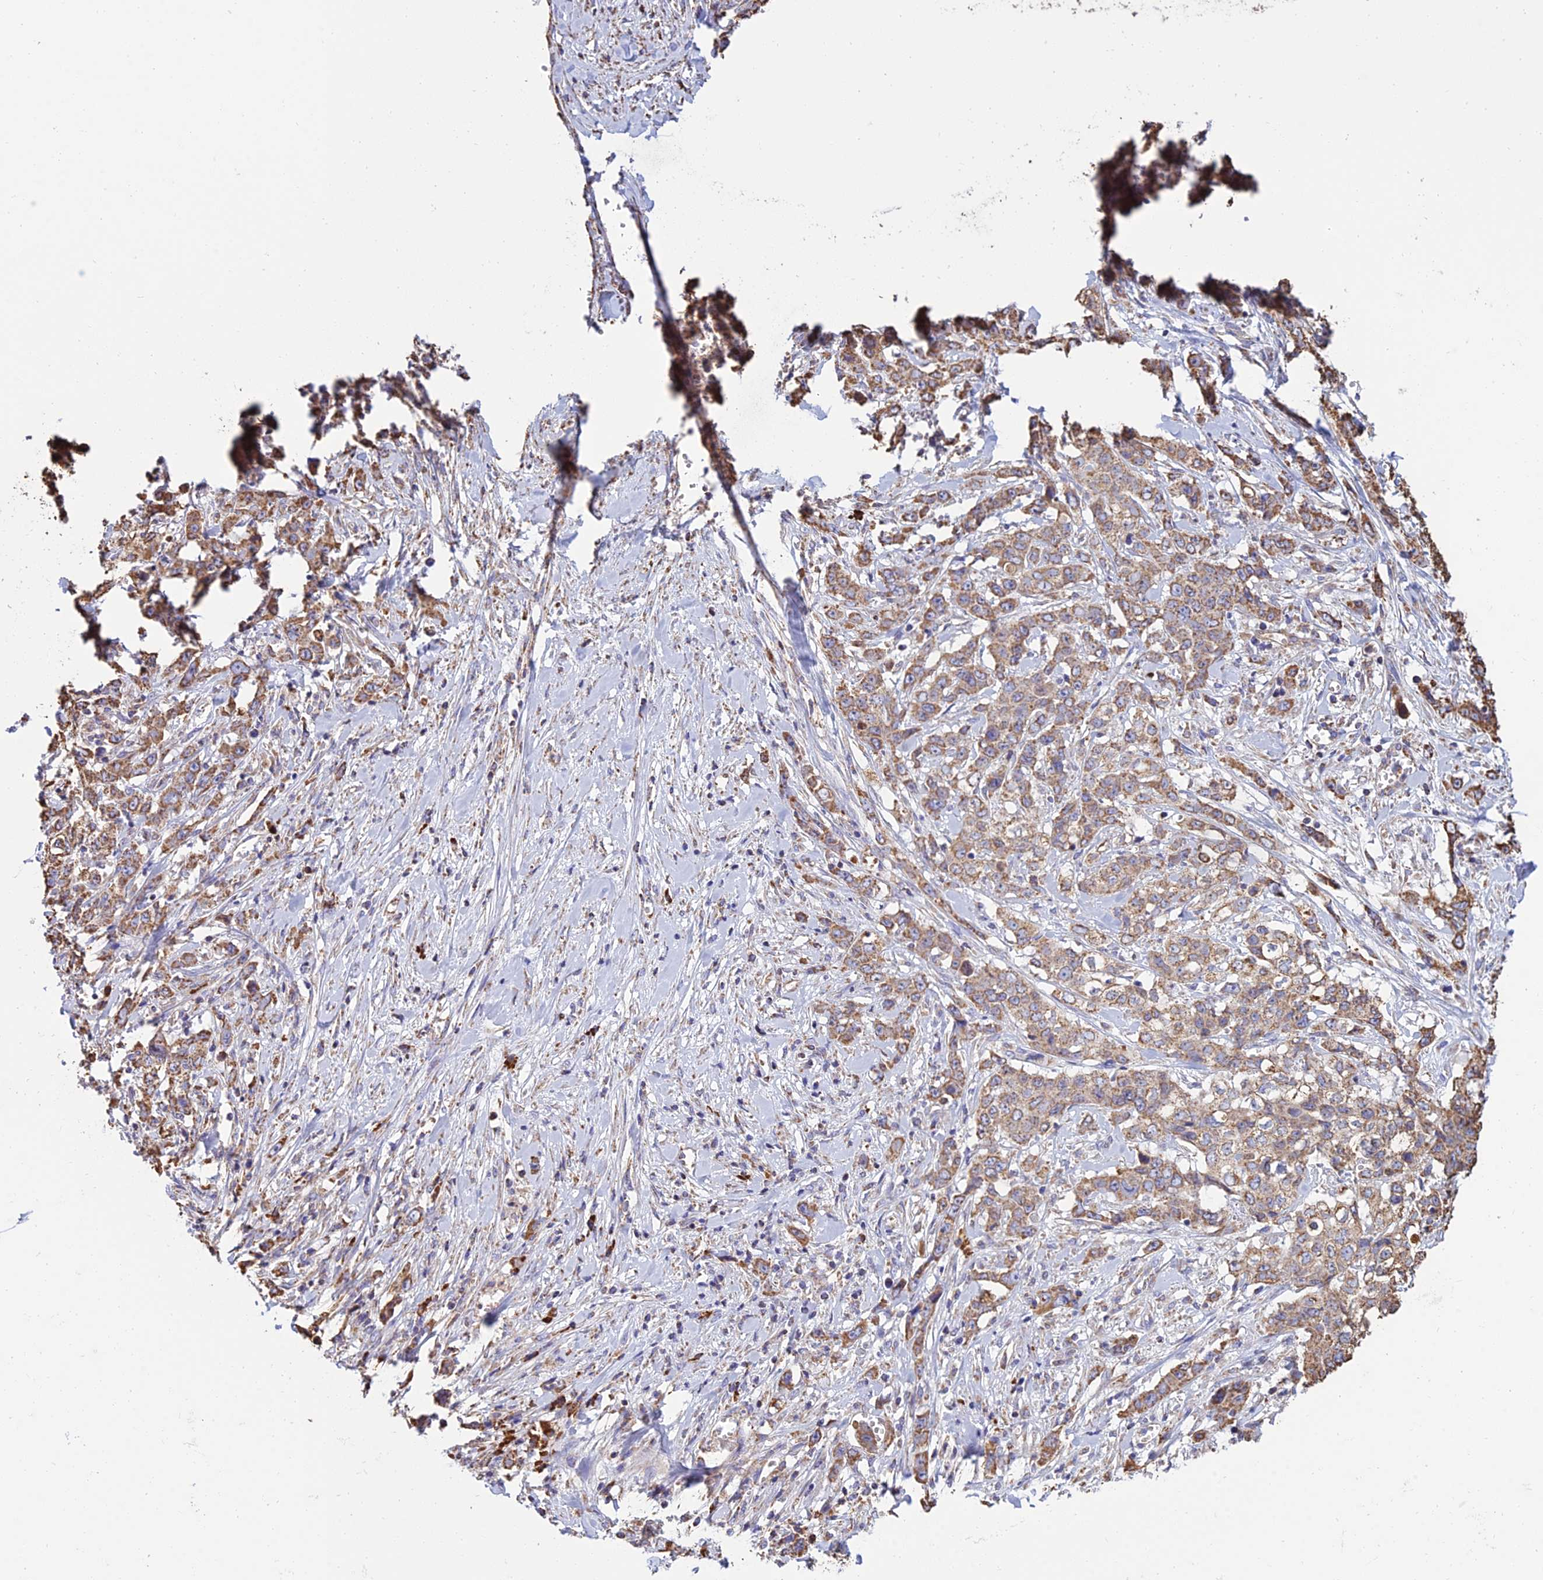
{"staining": {"intensity": "moderate", "quantity": ">75%", "location": "cytoplasmic/membranous"}, "tissue": "stomach cancer", "cell_type": "Tumor cells", "image_type": "cancer", "snomed": [{"axis": "morphology", "description": "Adenocarcinoma, NOS"}, {"axis": "topography", "description": "Stomach, upper"}], "caption": "This is a histology image of immunohistochemistry staining of stomach adenocarcinoma, which shows moderate staining in the cytoplasmic/membranous of tumor cells.", "gene": "OR2W3", "patient": {"sex": "male", "age": 62}}